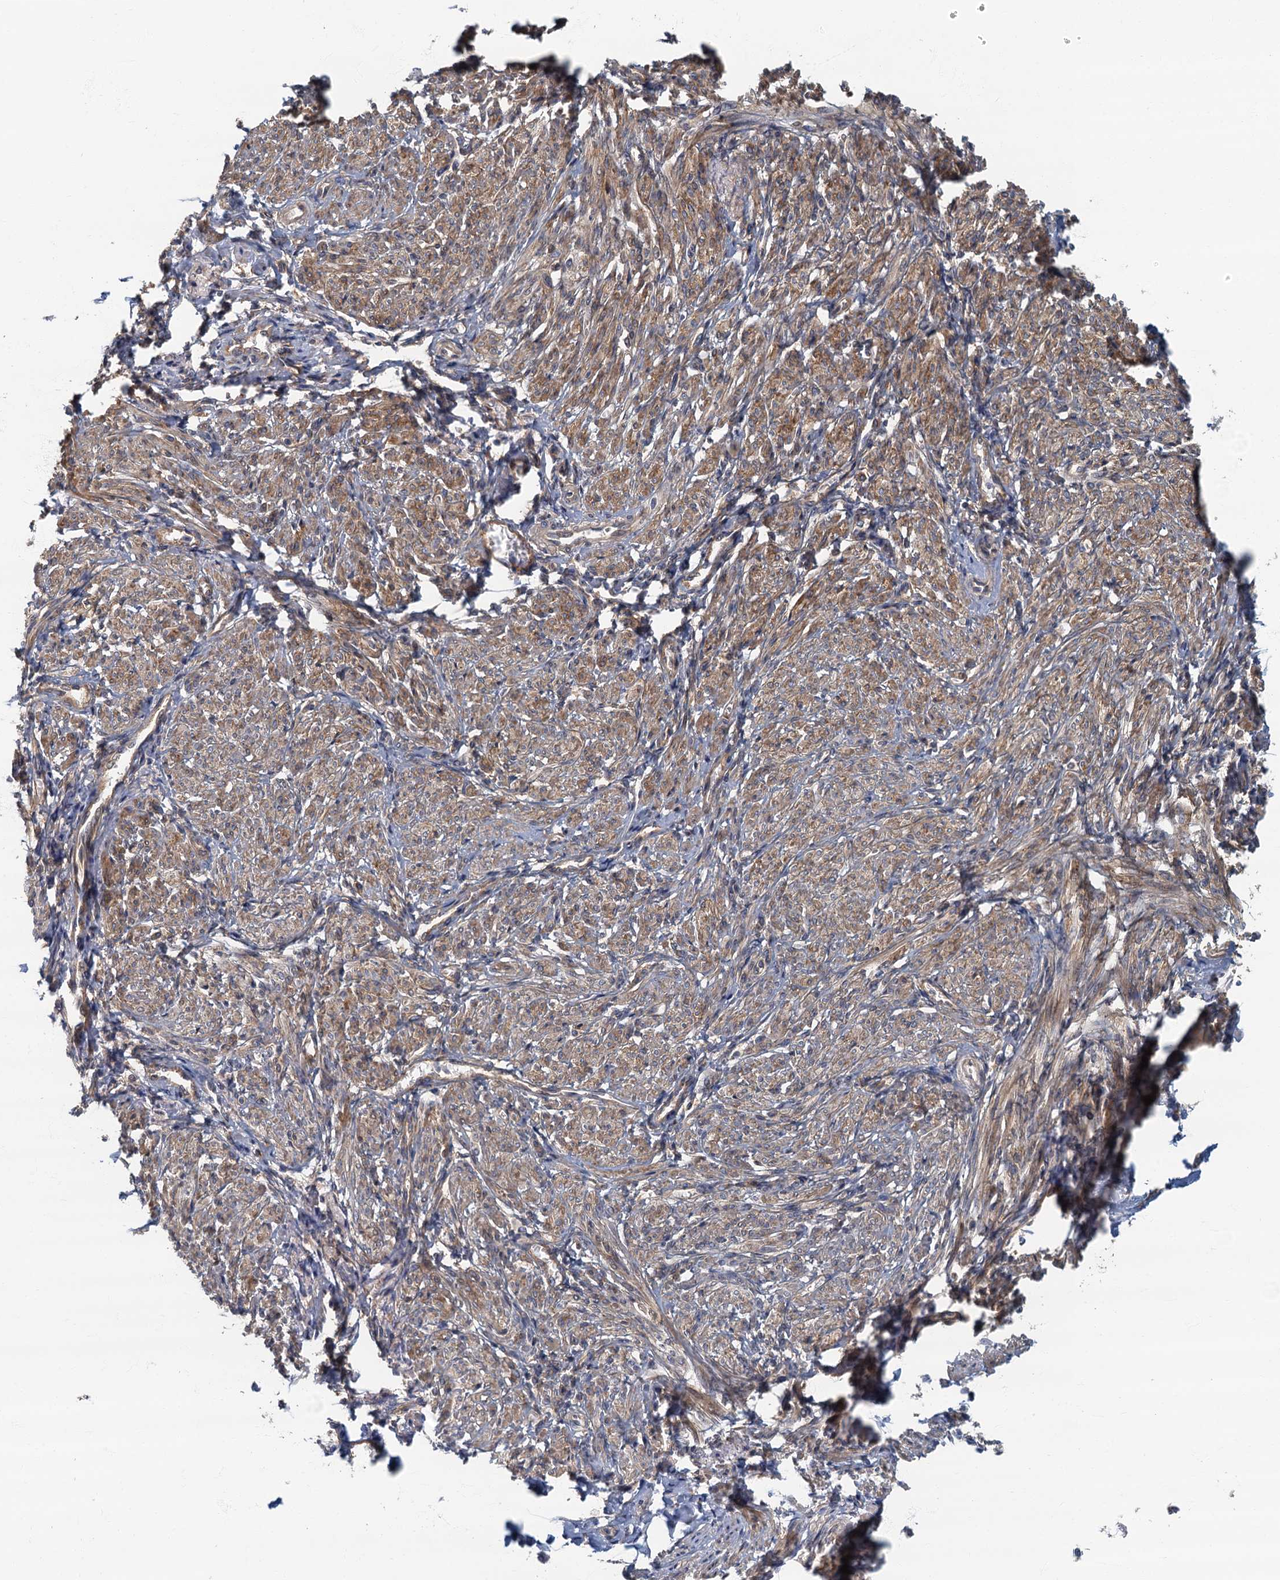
{"staining": {"intensity": "moderate", "quantity": "25%-75%", "location": "cytoplasmic/membranous"}, "tissue": "smooth muscle", "cell_type": "Smooth muscle cells", "image_type": "normal", "snomed": [{"axis": "morphology", "description": "Normal tissue, NOS"}, {"axis": "topography", "description": "Smooth muscle"}], "caption": "This photomicrograph reveals normal smooth muscle stained with IHC to label a protein in brown. The cytoplasmic/membranous of smooth muscle cells show moderate positivity for the protein. Nuclei are counter-stained blue.", "gene": "CKAP2L", "patient": {"sex": "female", "age": 39}}